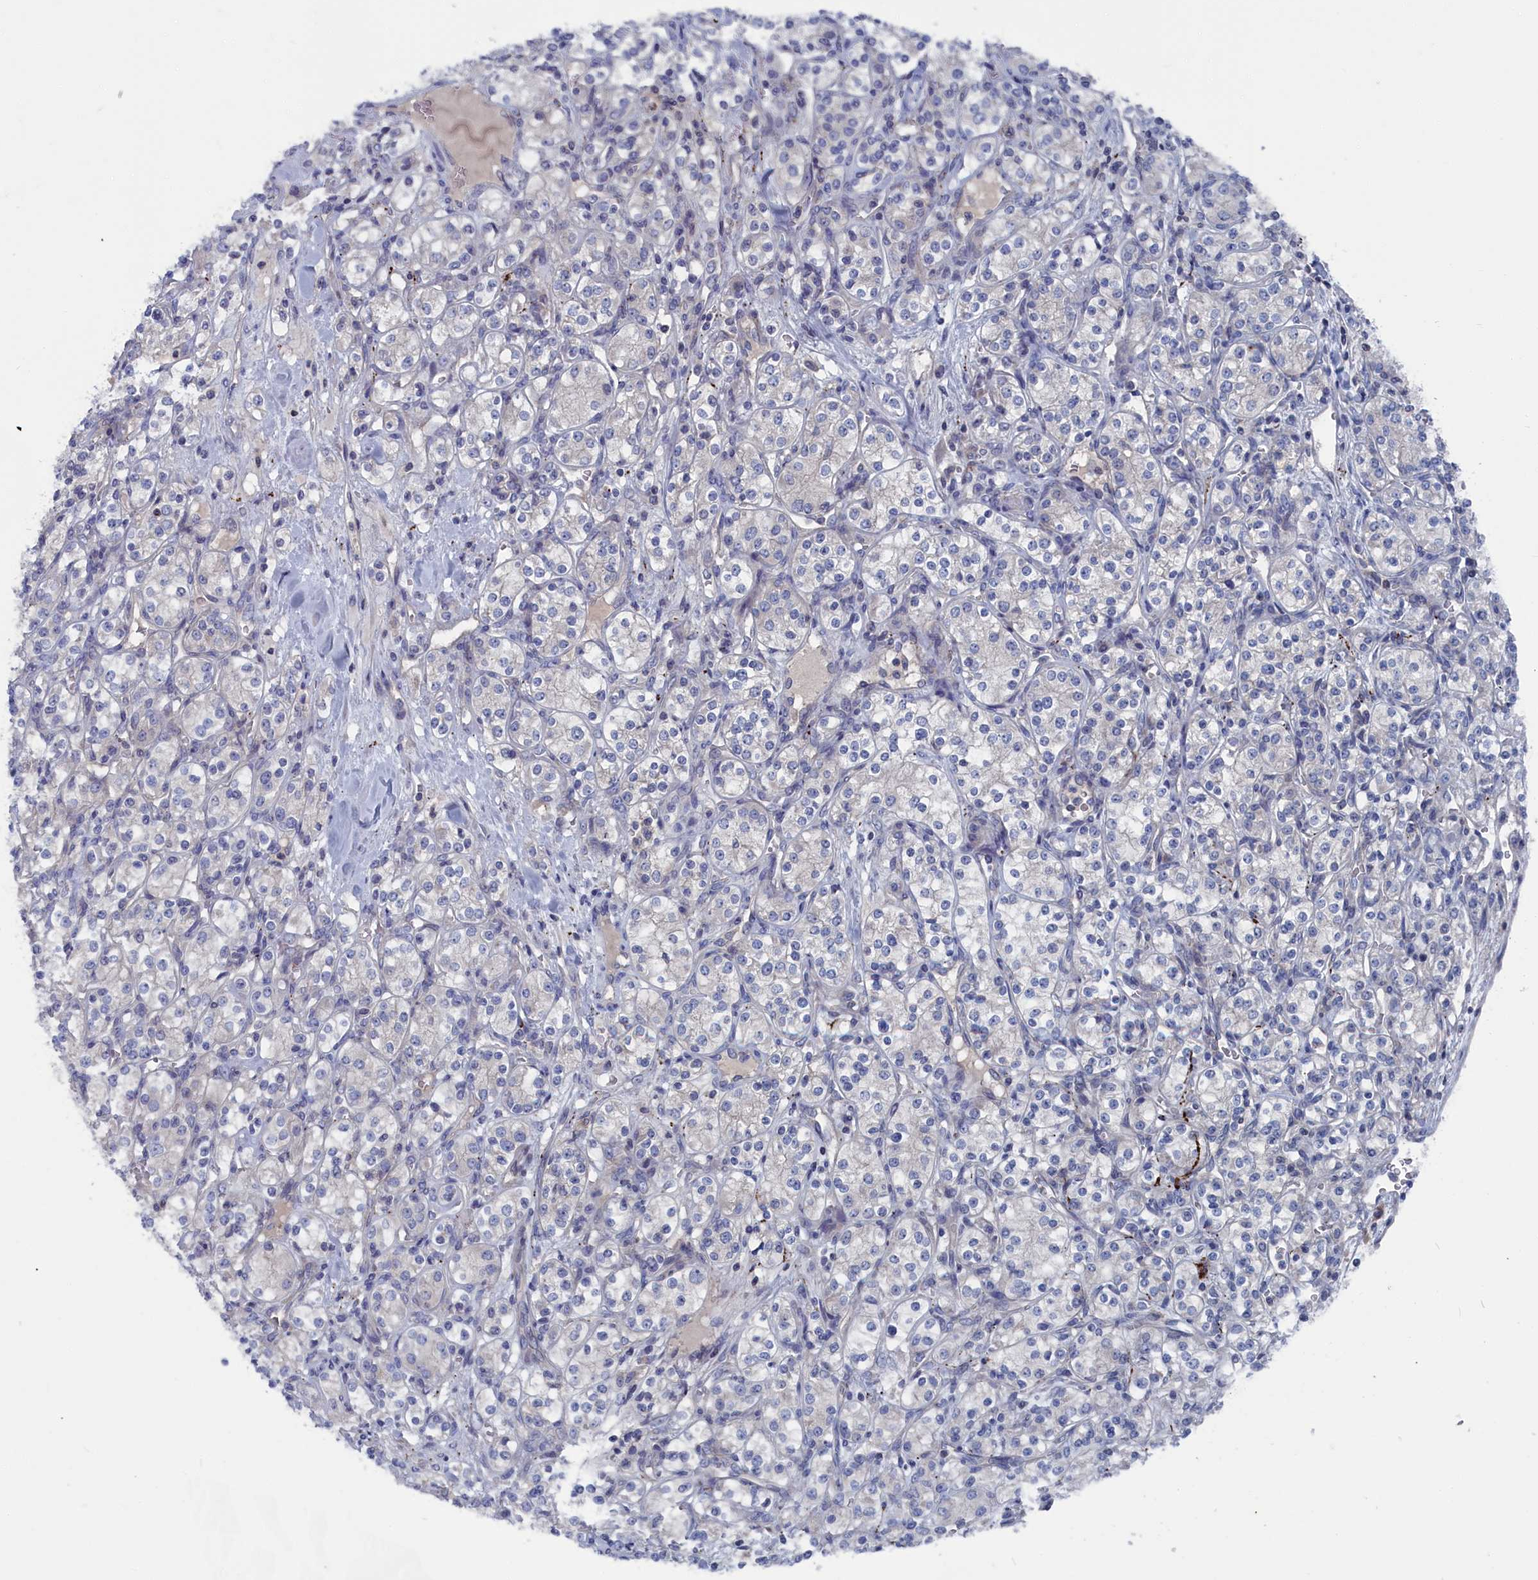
{"staining": {"intensity": "negative", "quantity": "none", "location": "none"}, "tissue": "renal cancer", "cell_type": "Tumor cells", "image_type": "cancer", "snomed": [{"axis": "morphology", "description": "Adenocarcinoma, NOS"}, {"axis": "topography", "description": "Kidney"}], "caption": "Immunohistochemistry of renal cancer exhibits no expression in tumor cells.", "gene": "CEND1", "patient": {"sex": "male", "age": 77}}